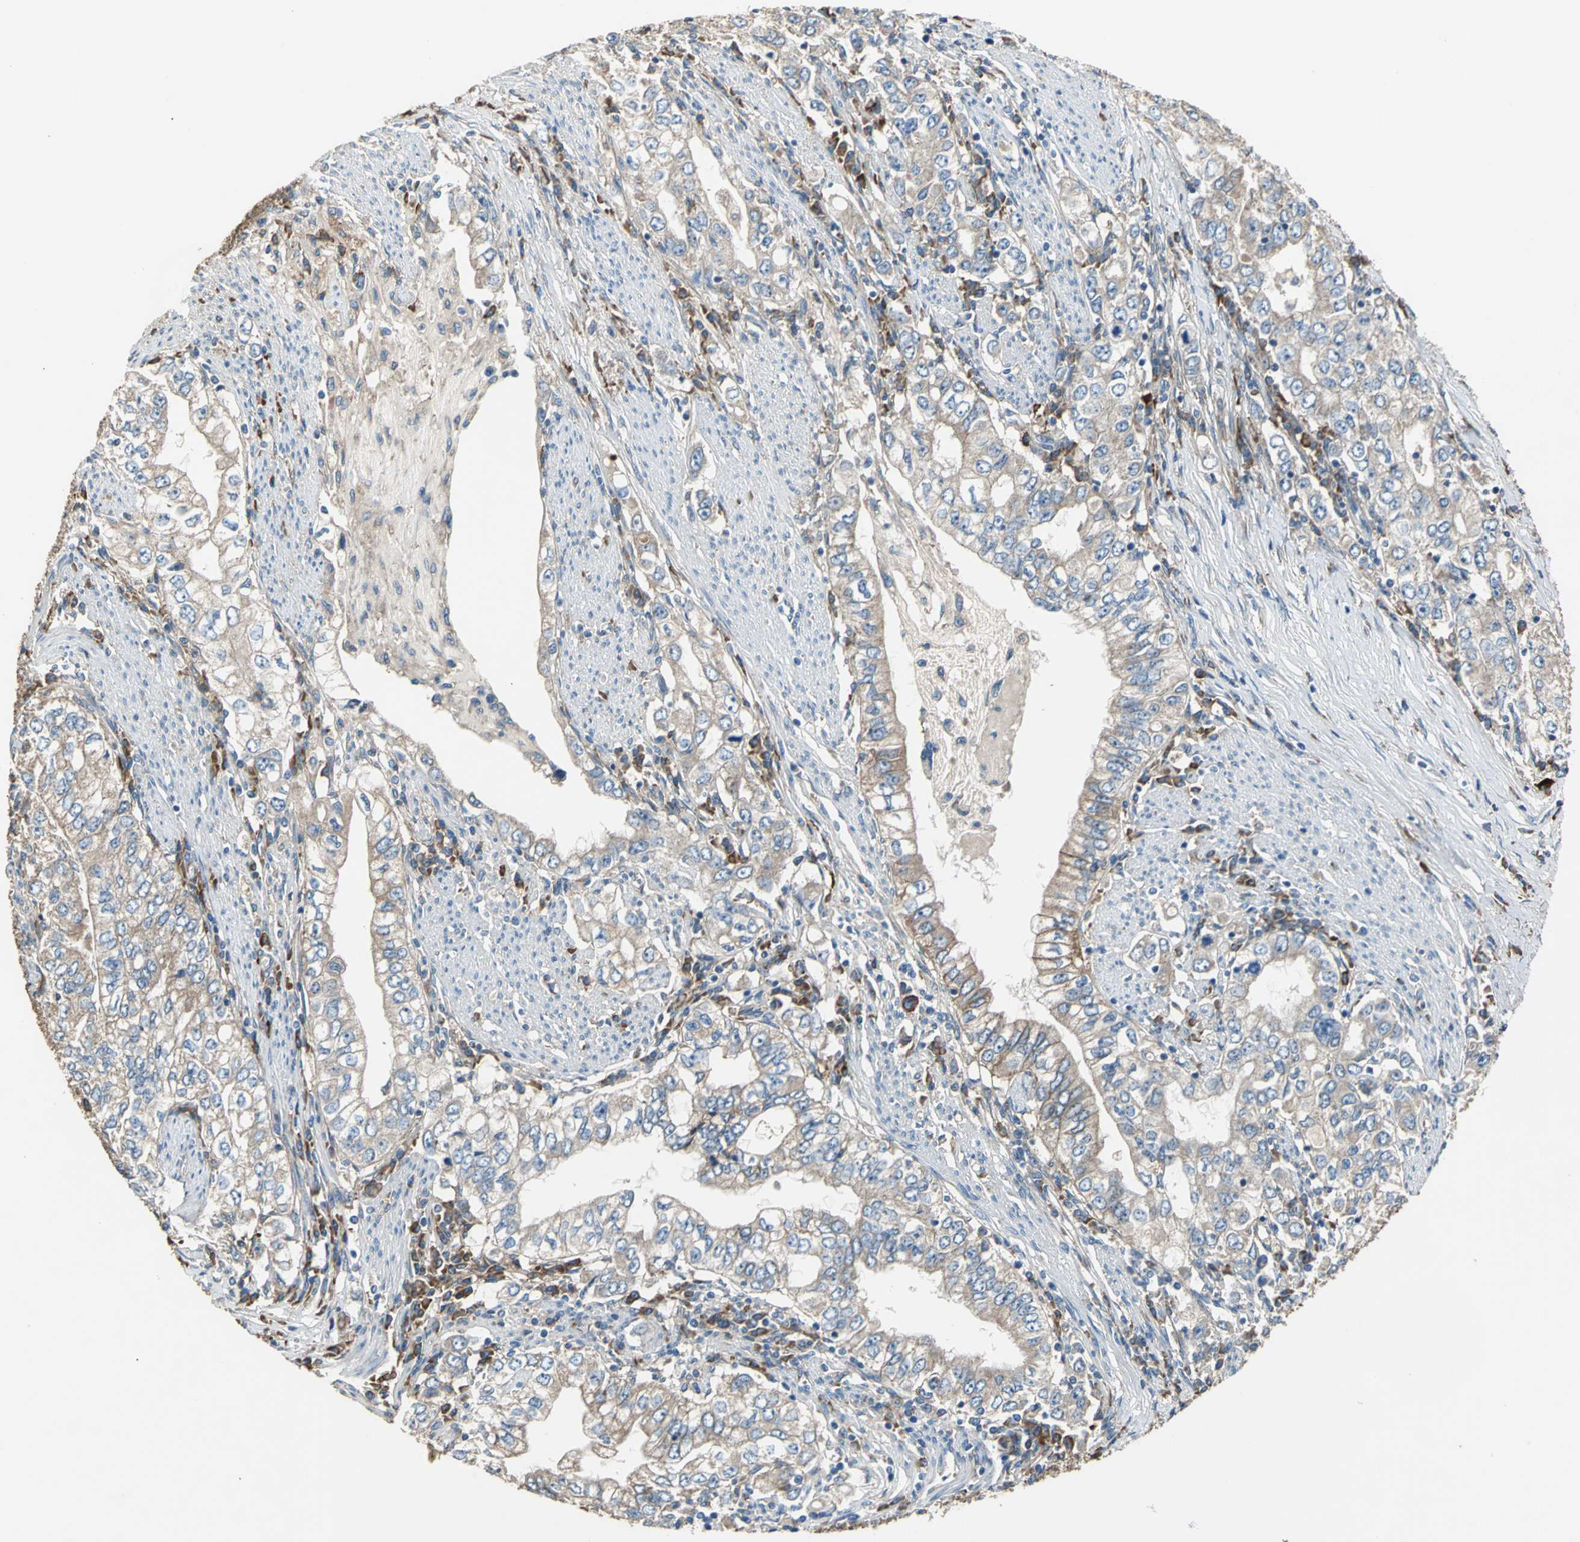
{"staining": {"intensity": "moderate", "quantity": ">75%", "location": "cytoplasmic/membranous"}, "tissue": "stomach cancer", "cell_type": "Tumor cells", "image_type": "cancer", "snomed": [{"axis": "morphology", "description": "Adenocarcinoma, NOS"}, {"axis": "topography", "description": "Stomach, lower"}], "caption": "Brown immunohistochemical staining in stomach adenocarcinoma demonstrates moderate cytoplasmic/membranous staining in about >75% of tumor cells. Nuclei are stained in blue.", "gene": "HEPH", "patient": {"sex": "female", "age": 72}}